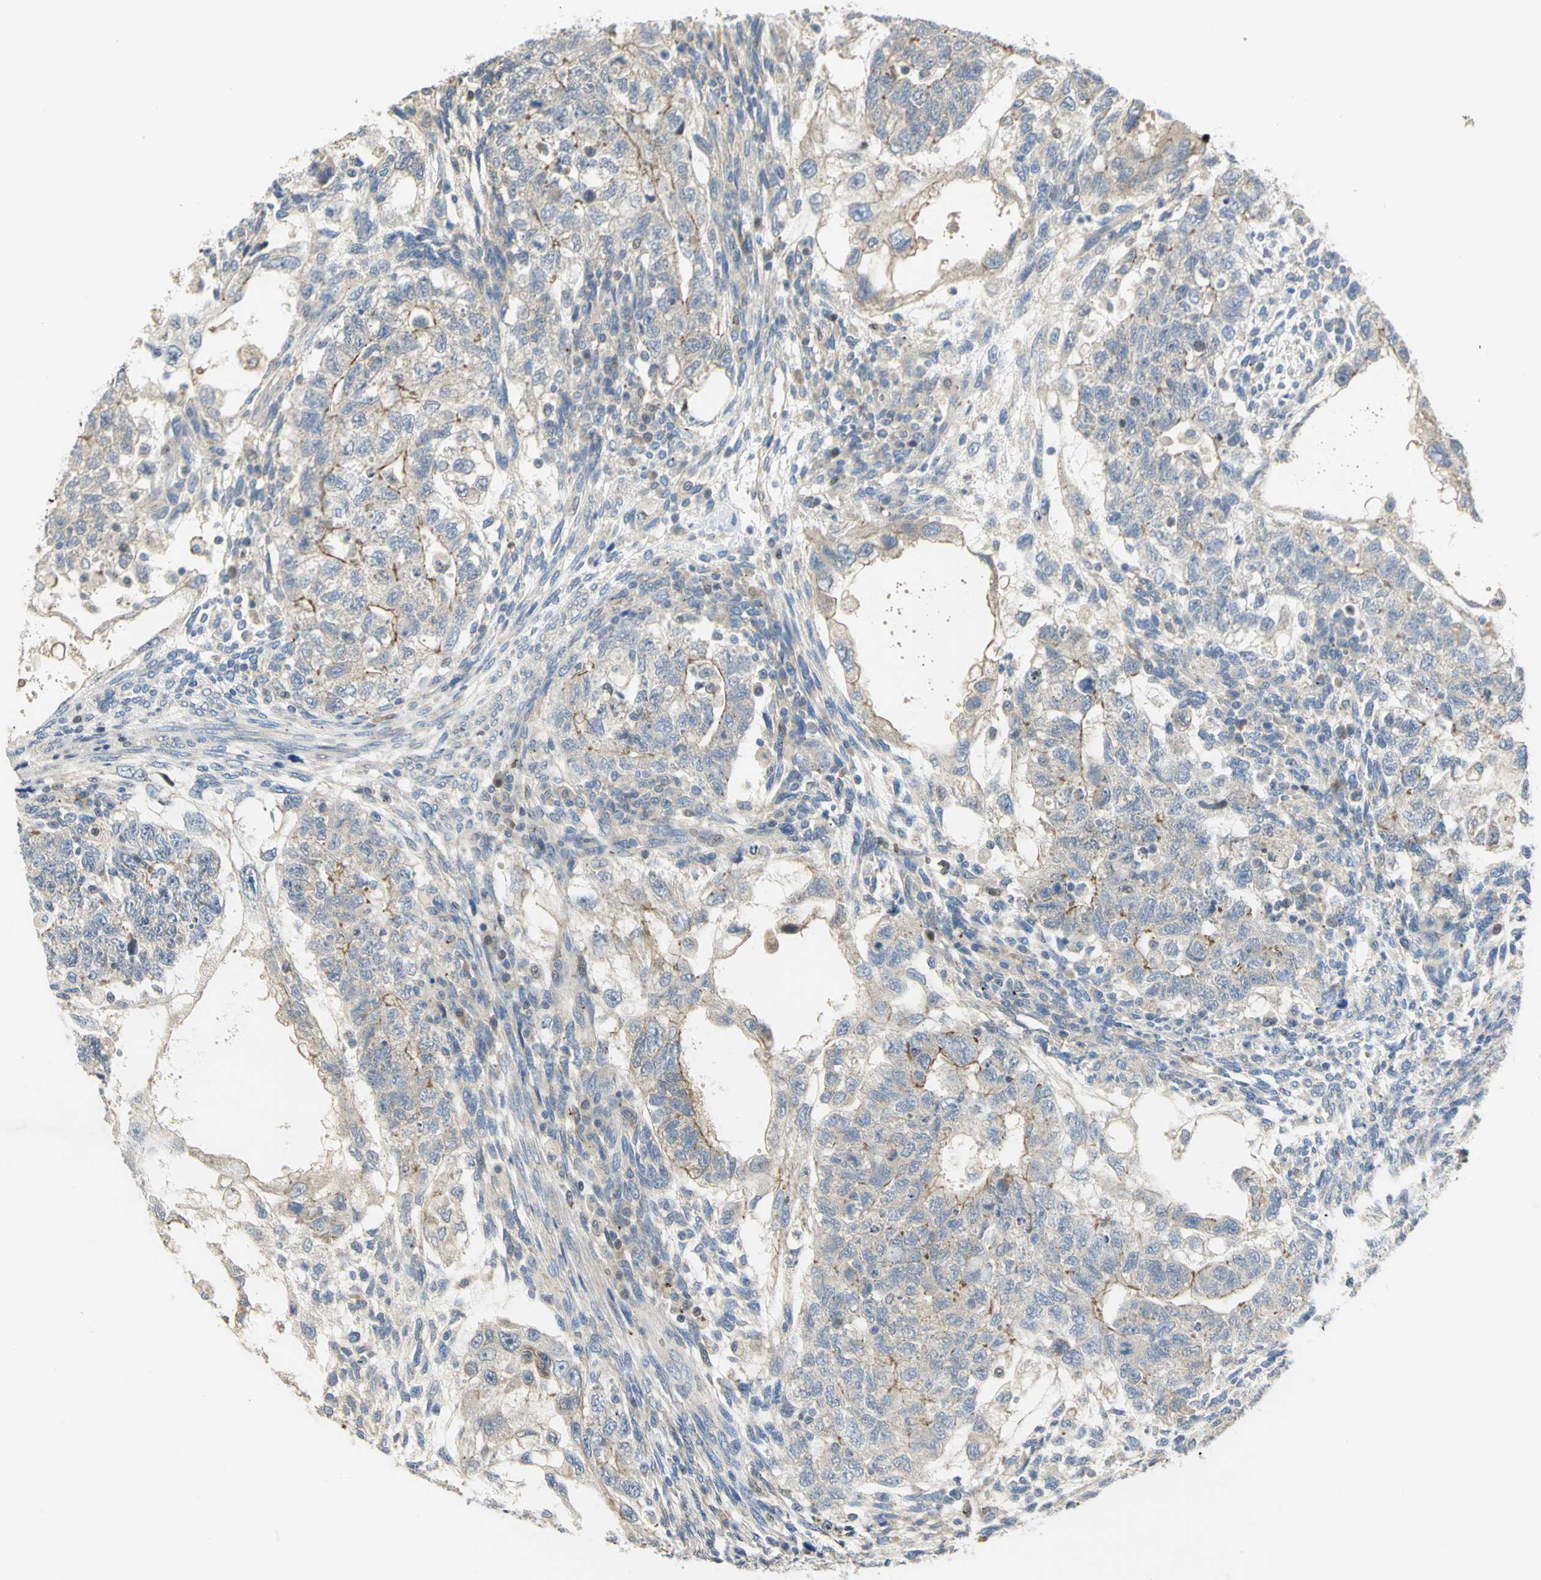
{"staining": {"intensity": "moderate", "quantity": "<25%", "location": "cytoplasmic/membranous"}, "tissue": "testis cancer", "cell_type": "Tumor cells", "image_type": "cancer", "snomed": [{"axis": "morphology", "description": "Normal tissue, NOS"}, {"axis": "morphology", "description": "Carcinoma, Embryonal, NOS"}, {"axis": "topography", "description": "Testis"}], "caption": "Protein expression analysis of embryonal carcinoma (testis) demonstrates moderate cytoplasmic/membranous positivity in about <25% of tumor cells. The staining was performed using DAB, with brown indicating positive protein expression. Nuclei are stained blue with hematoxylin.", "gene": "ANK1", "patient": {"sex": "male", "age": 36}}